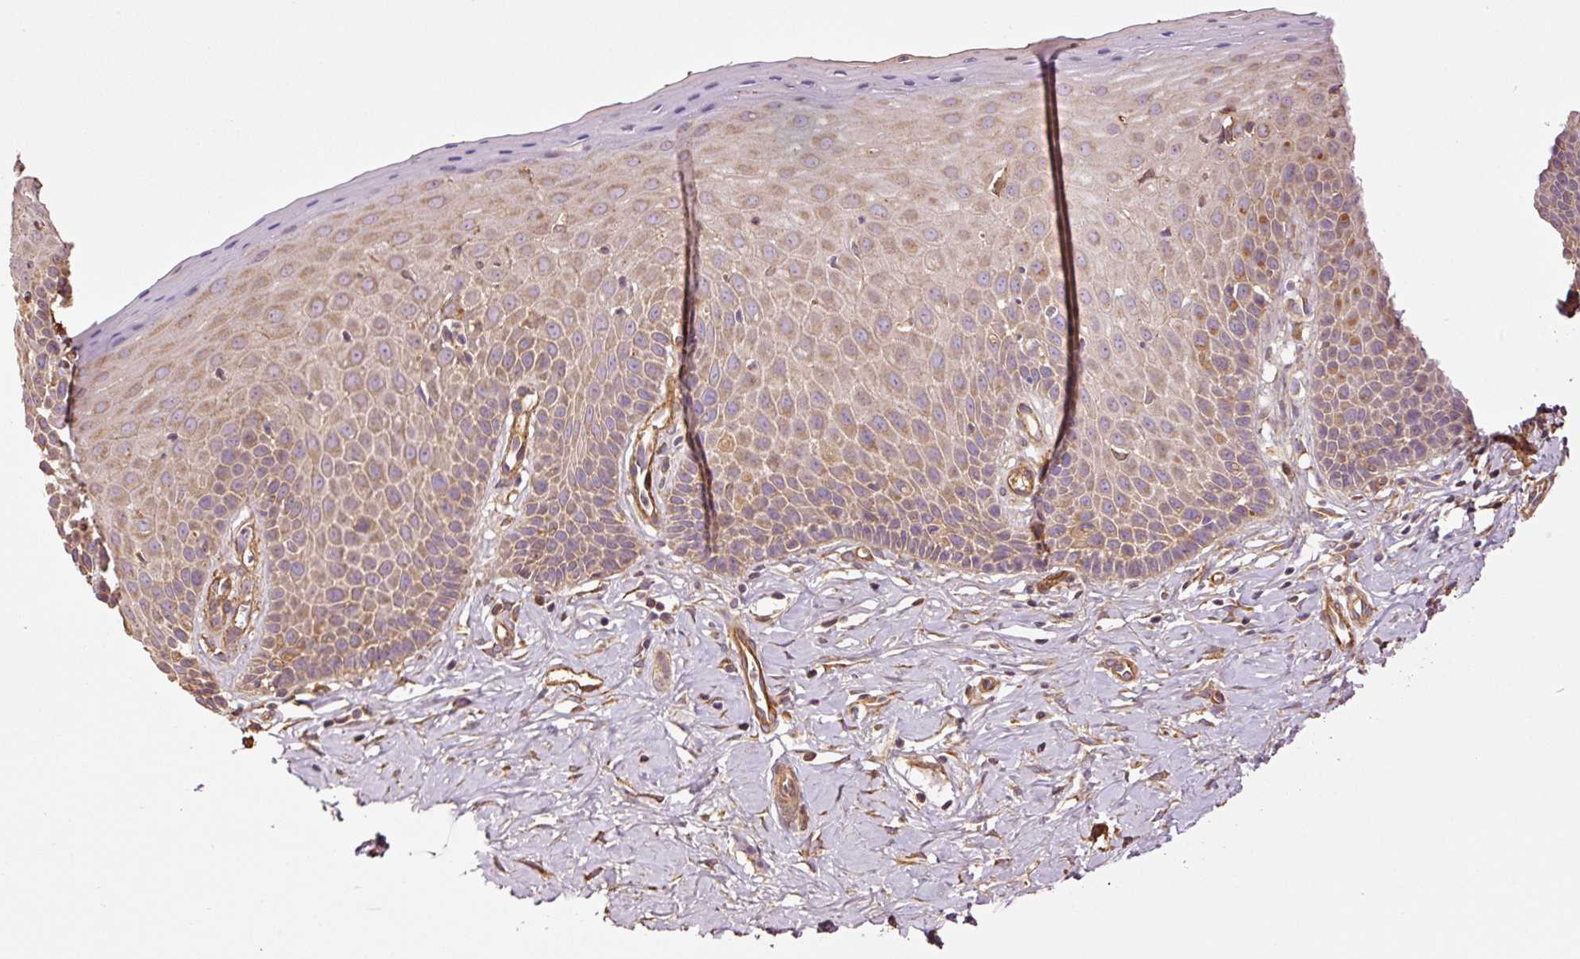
{"staining": {"intensity": "moderate", "quantity": "25%-75%", "location": "cytoplasmic/membranous"}, "tissue": "cervix", "cell_type": "Glandular cells", "image_type": "normal", "snomed": [{"axis": "morphology", "description": "Normal tissue, NOS"}, {"axis": "topography", "description": "Cervix"}], "caption": "Brown immunohistochemical staining in unremarkable cervix reveals moderate cytoplasmic/membranous positivity in about 25%-75% of glandular cells.", "gene": "NID2", "patient": {"sex": "female", "age": 36}}